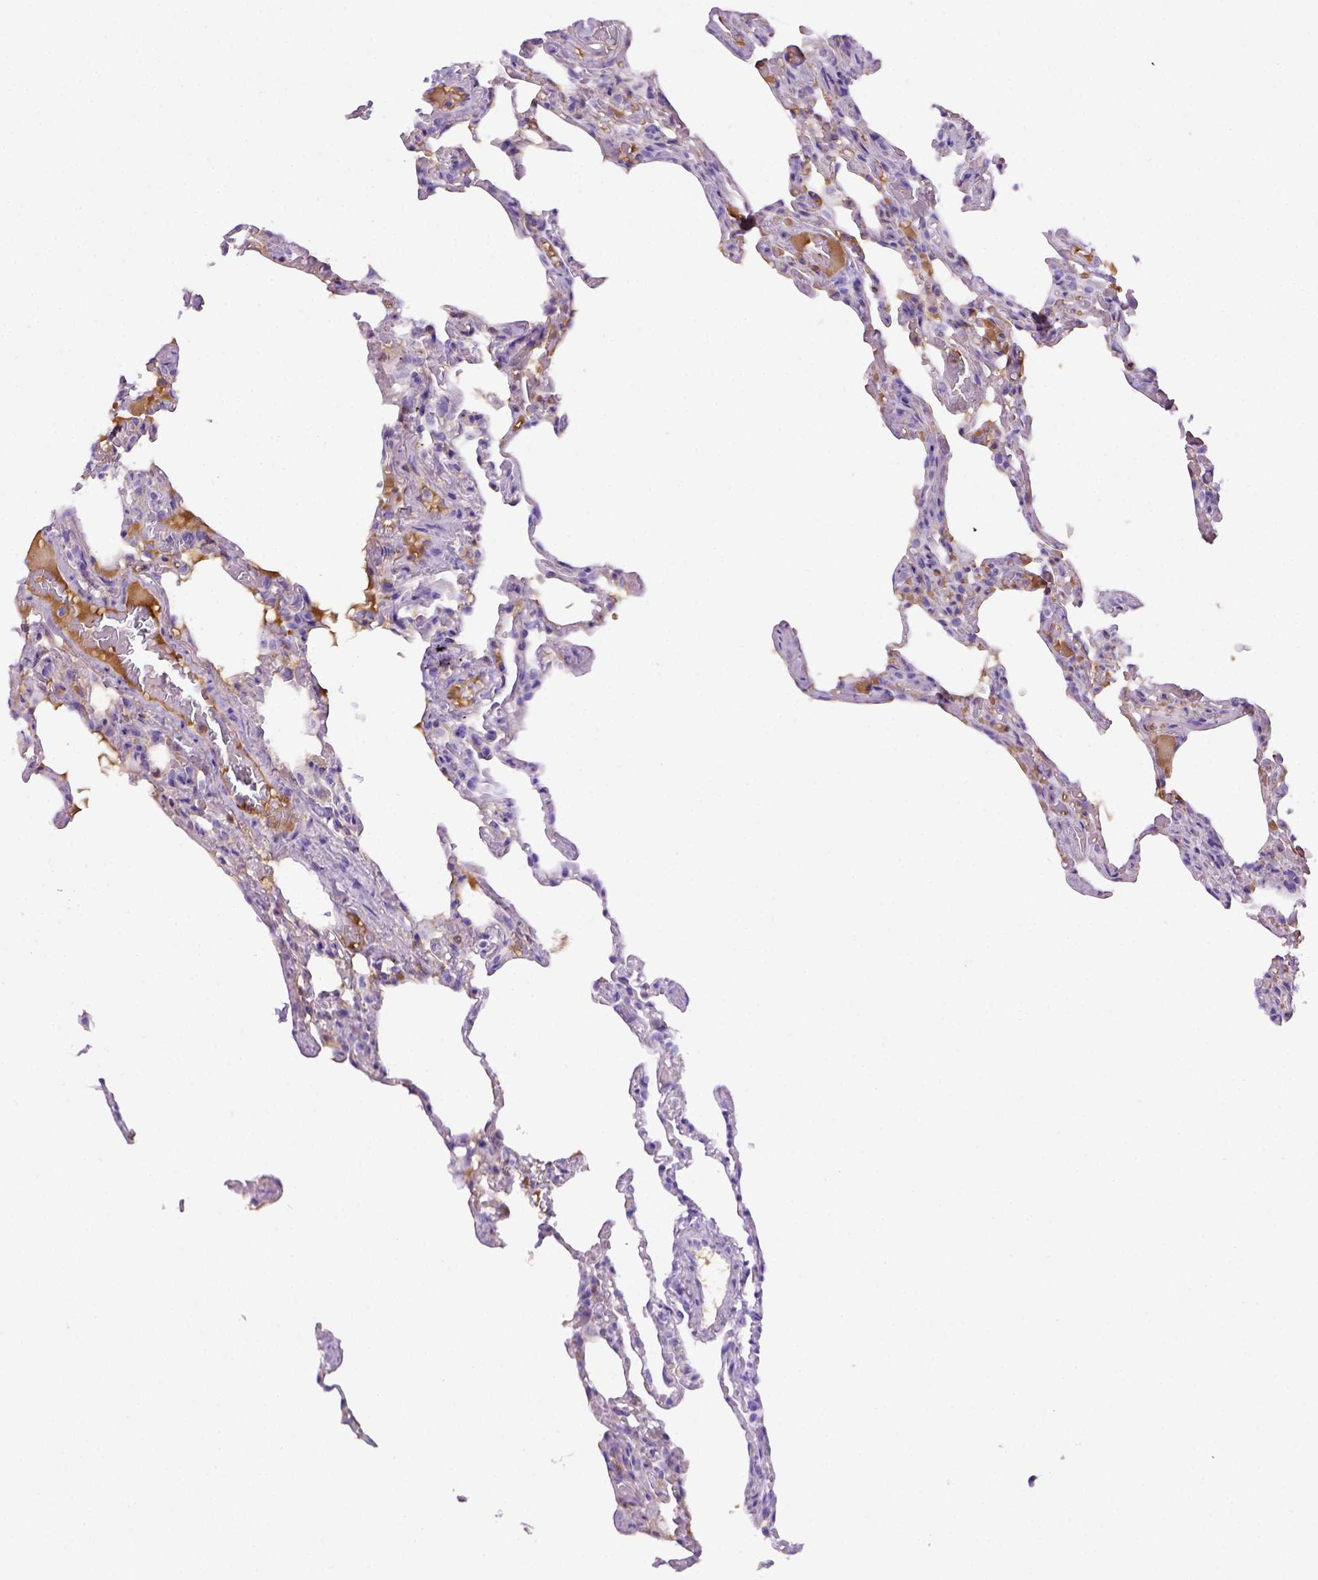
{"staining": {"intensity": "negative", "quantity": "none", "location": "none"}, "tissue": "lung", "cell_type": "Alveolar cells", "image_type": "normal", "snomed": [{"axis": "morphology", "description": "Normal tissue, NOS"}, {"axis": "topography", "description": "Lung"}], "caption": "DAB (3,3'-diaminobenzidine) immunohistochemical staining of normal lung reveals no significant expression in alveolar cells. (Stains: DAB (3,3'-diaminobenzidine) IHC with hematoxylin counter stain, Microscopy: brightfield microscopy at high magnification).", "gene": "ITIH4", "patient": {"sex": "female", "age": 43}}